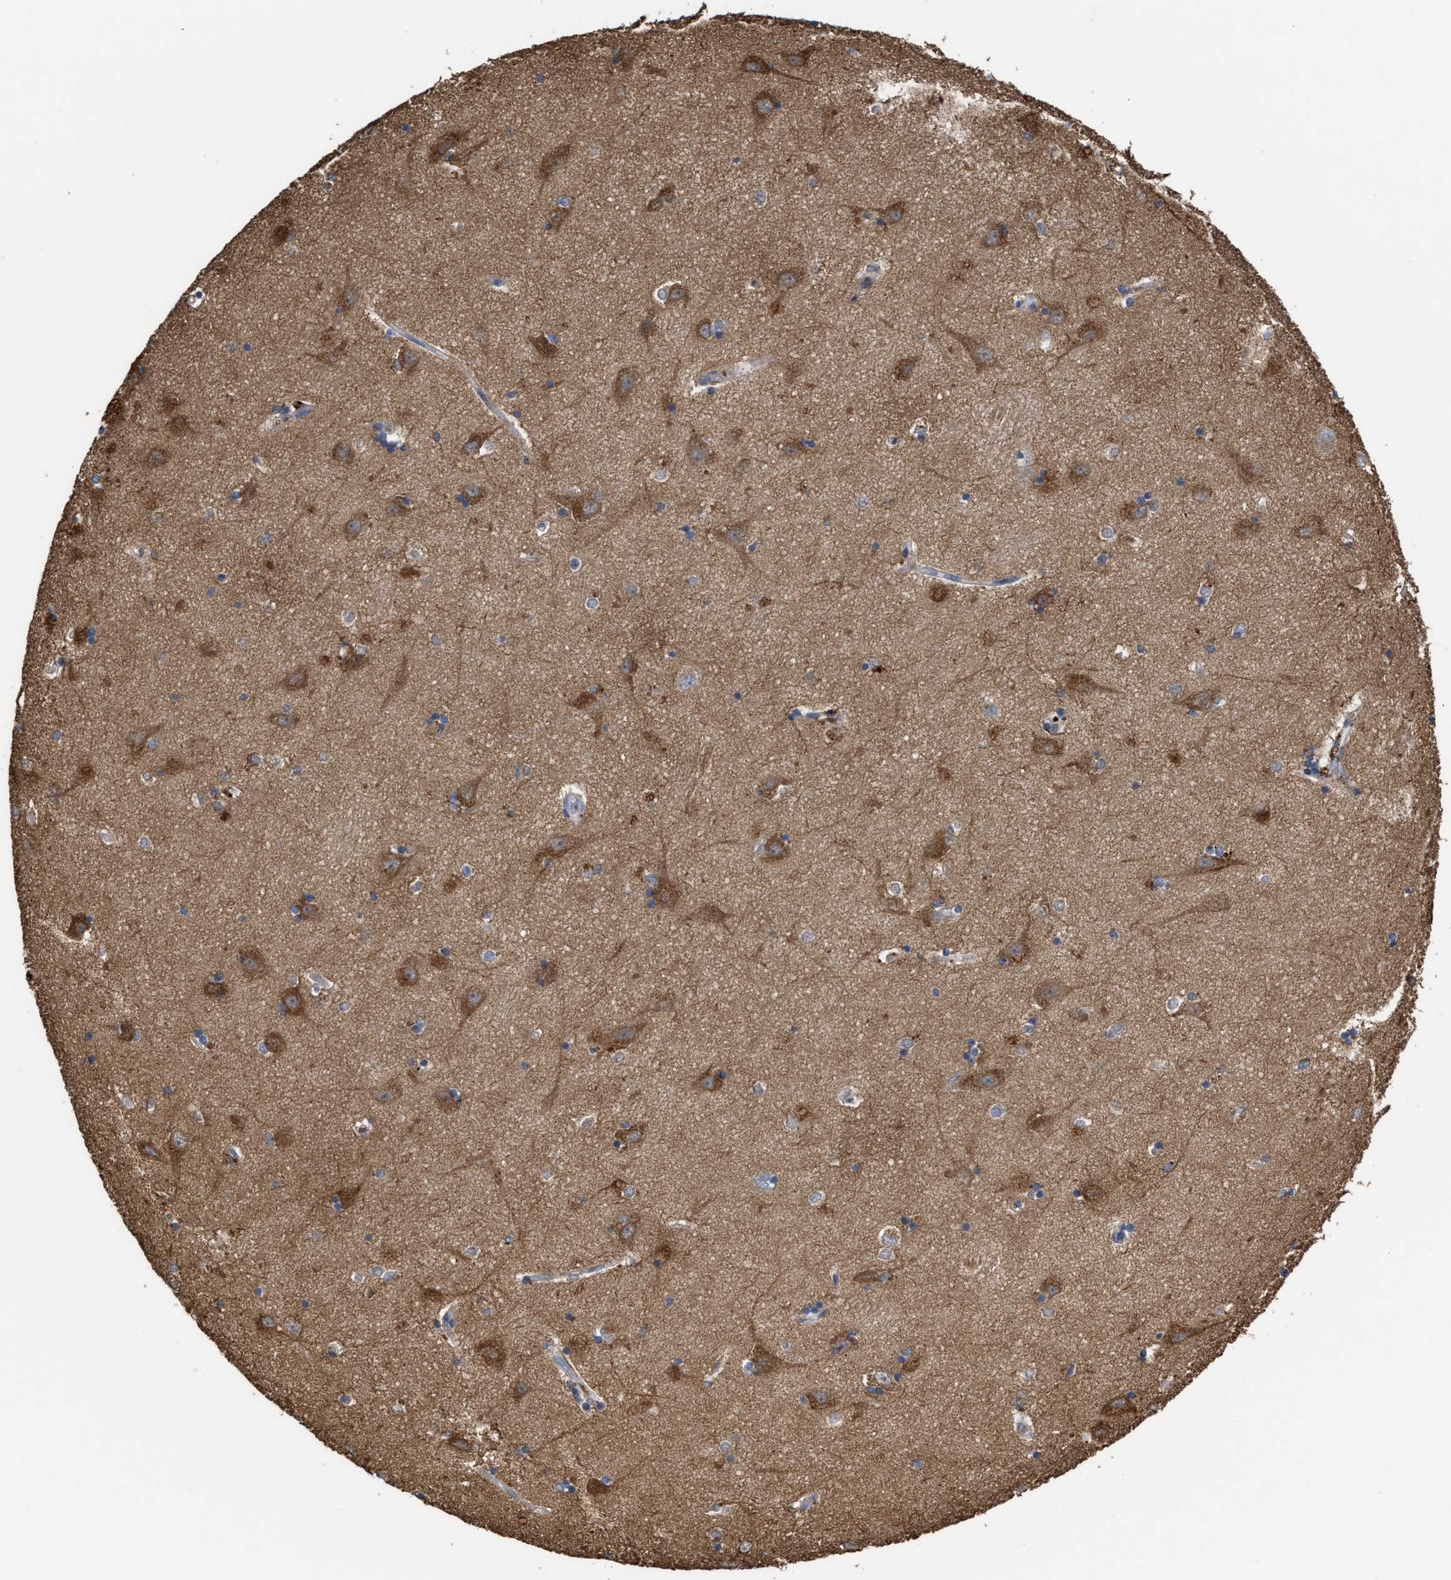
{"staining": {"intensity": "moderate", "quantity": "25%-75%", "location": "cytoplasmic/membranous"}, "tissue": "hippocampus", "cell_type": "Glial cells", "image_type": "normal", "snomed": [{"axis": "morphology", "description": "Normal tissue, NOS"}, {"axis": "topography", "description": "Hippocampus"}], "caption": "Moderate cytoplasmic/membranous positivity for a protein is seen in approximately 25%-75% of glial cells of benign hippocampus using immunohistochemistry.", "gene": "ELMO3", "patient": {"sex": "male", "age": 45}}